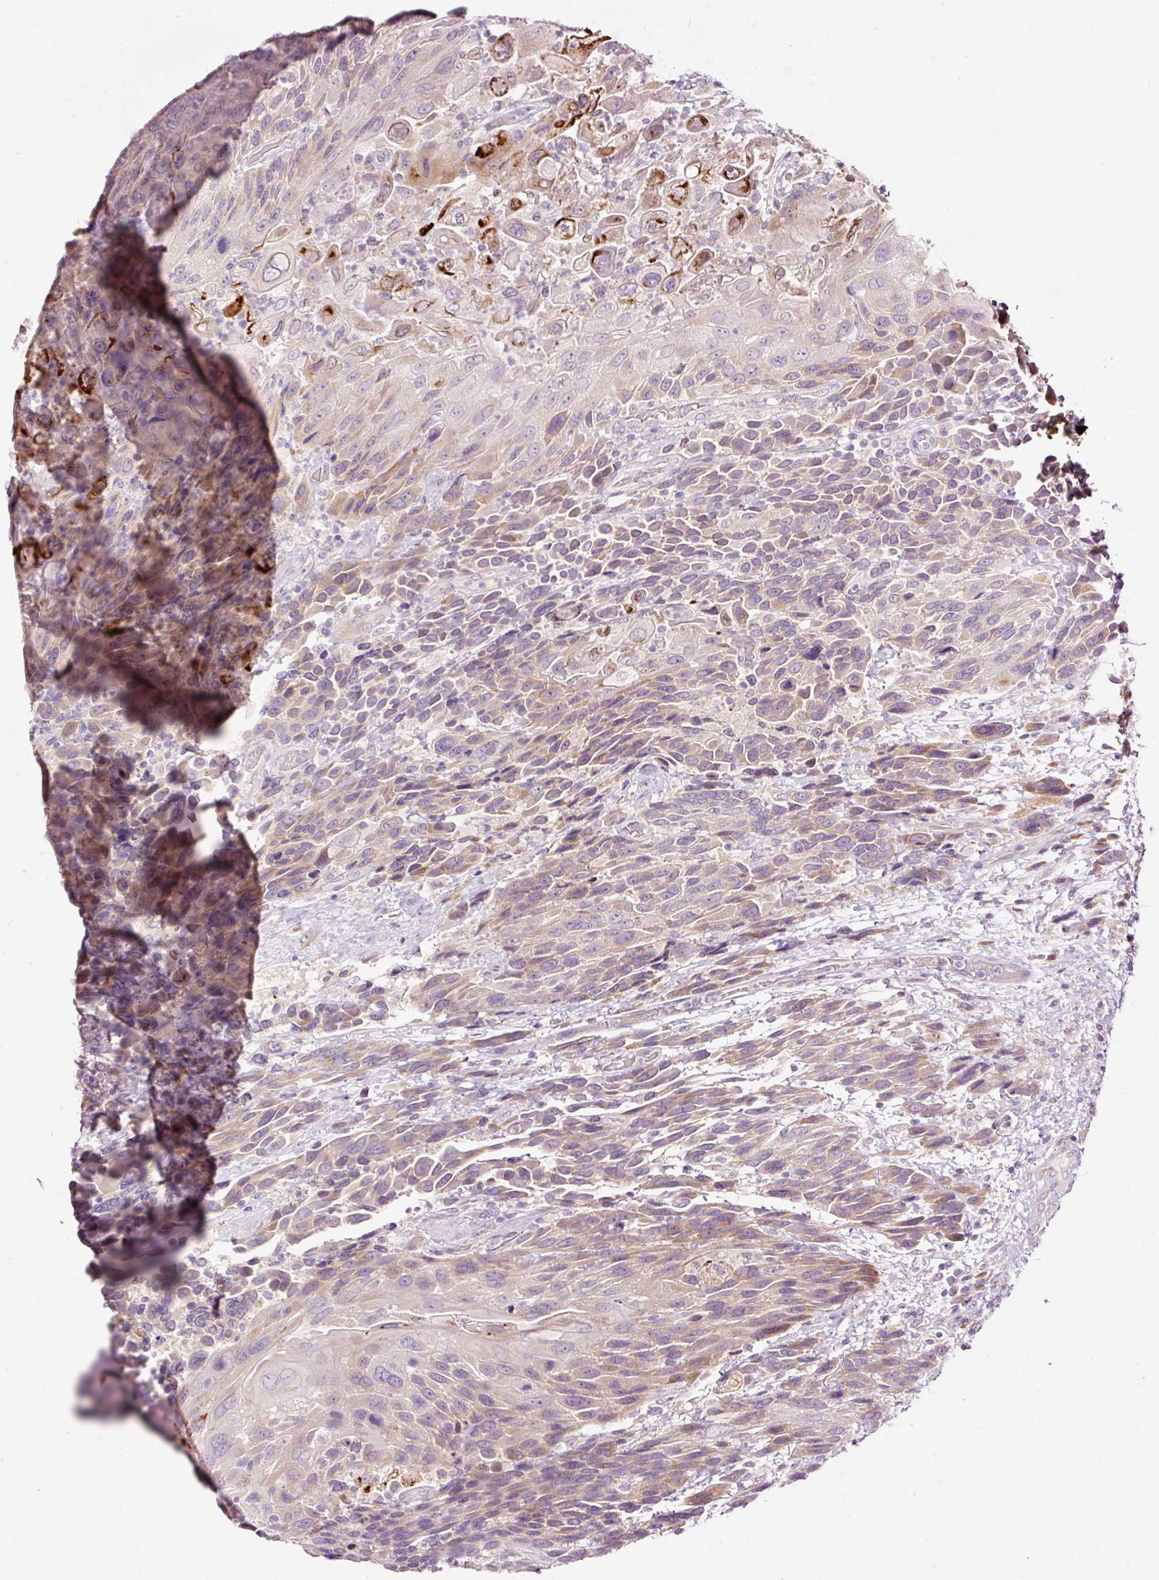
{"staining": {"intensity": "weak", "quantity": "25%-75%", "location": "cytoplasmic/membranous"}, "tissue": "urothelial cancer", "cell_type": "Tumor cells", "image_type": "cancer", "snomed": [{"axis": "morphology", "description": "Urothelial carcinoma, High grade"}, {"axis": "topography", "description": "Urinary bladder"}], "caption": "Tumor cells exhibit low levels of weak cytoplasmic/membranous positivity in about 25%-75% of cells in human high-grade urothelial carcinoma.", "gene": "RSPO2", "patient": {"sex": "female", "age": 70}}